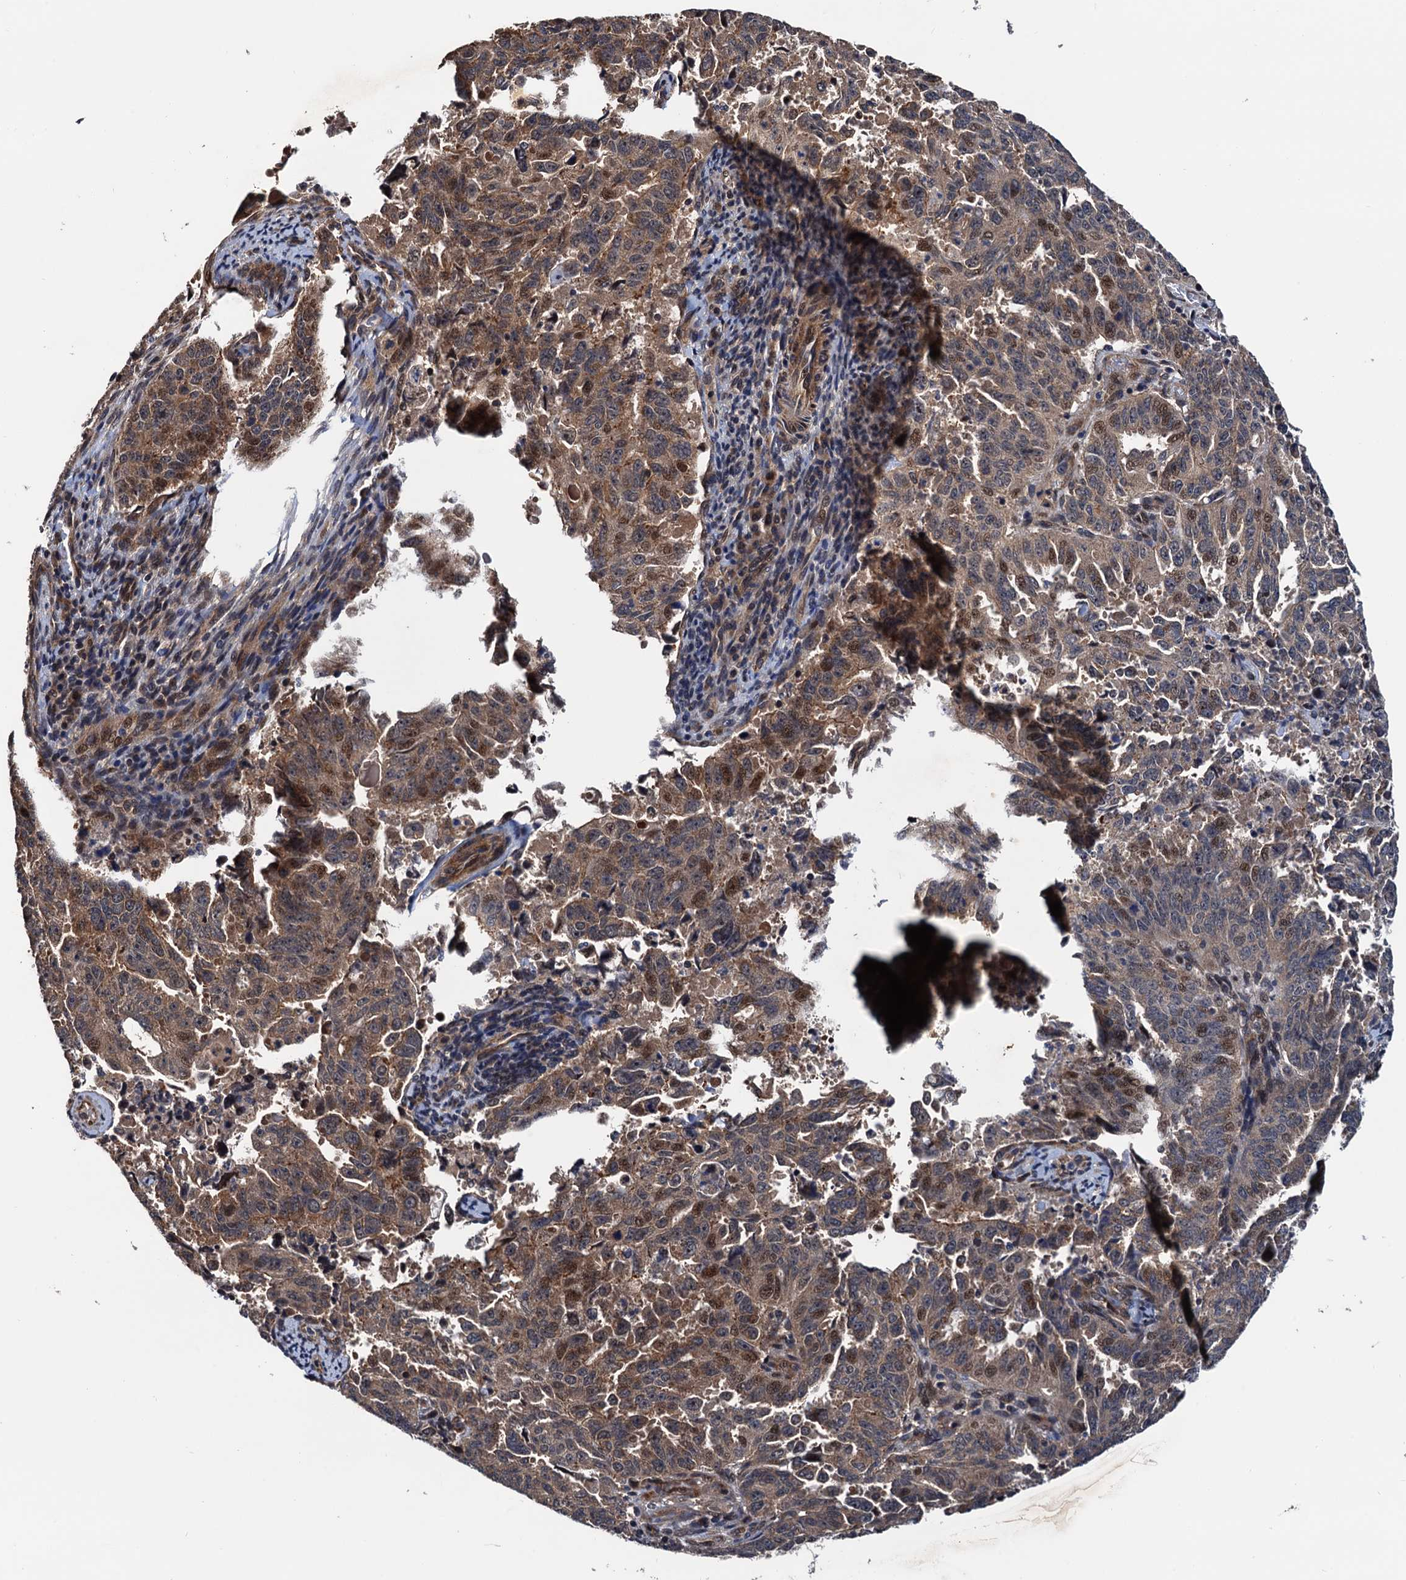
{"staining": {"intensity": "moderate", "quantity": ">75%", "location": "cytoplasmic/membranous"}, "tissue": "endometrial cancer", "cell_type": "Tumor cells", "image_type": "cancer", "snomed": [{"axis": "morphology", "description": "Adenocarcinoma, NOS"}, {"axis": "topography", "description": "Endometrium"}], "caption": "Adenocarcinoma (endometrial) tissue exhibits moderate cytoplasmic/membranous expression in about >75% of tumor cells, visualized by immunohistochemistry.", "gene": "NAA16", "patient": {"sex": "female", "age": 65}}